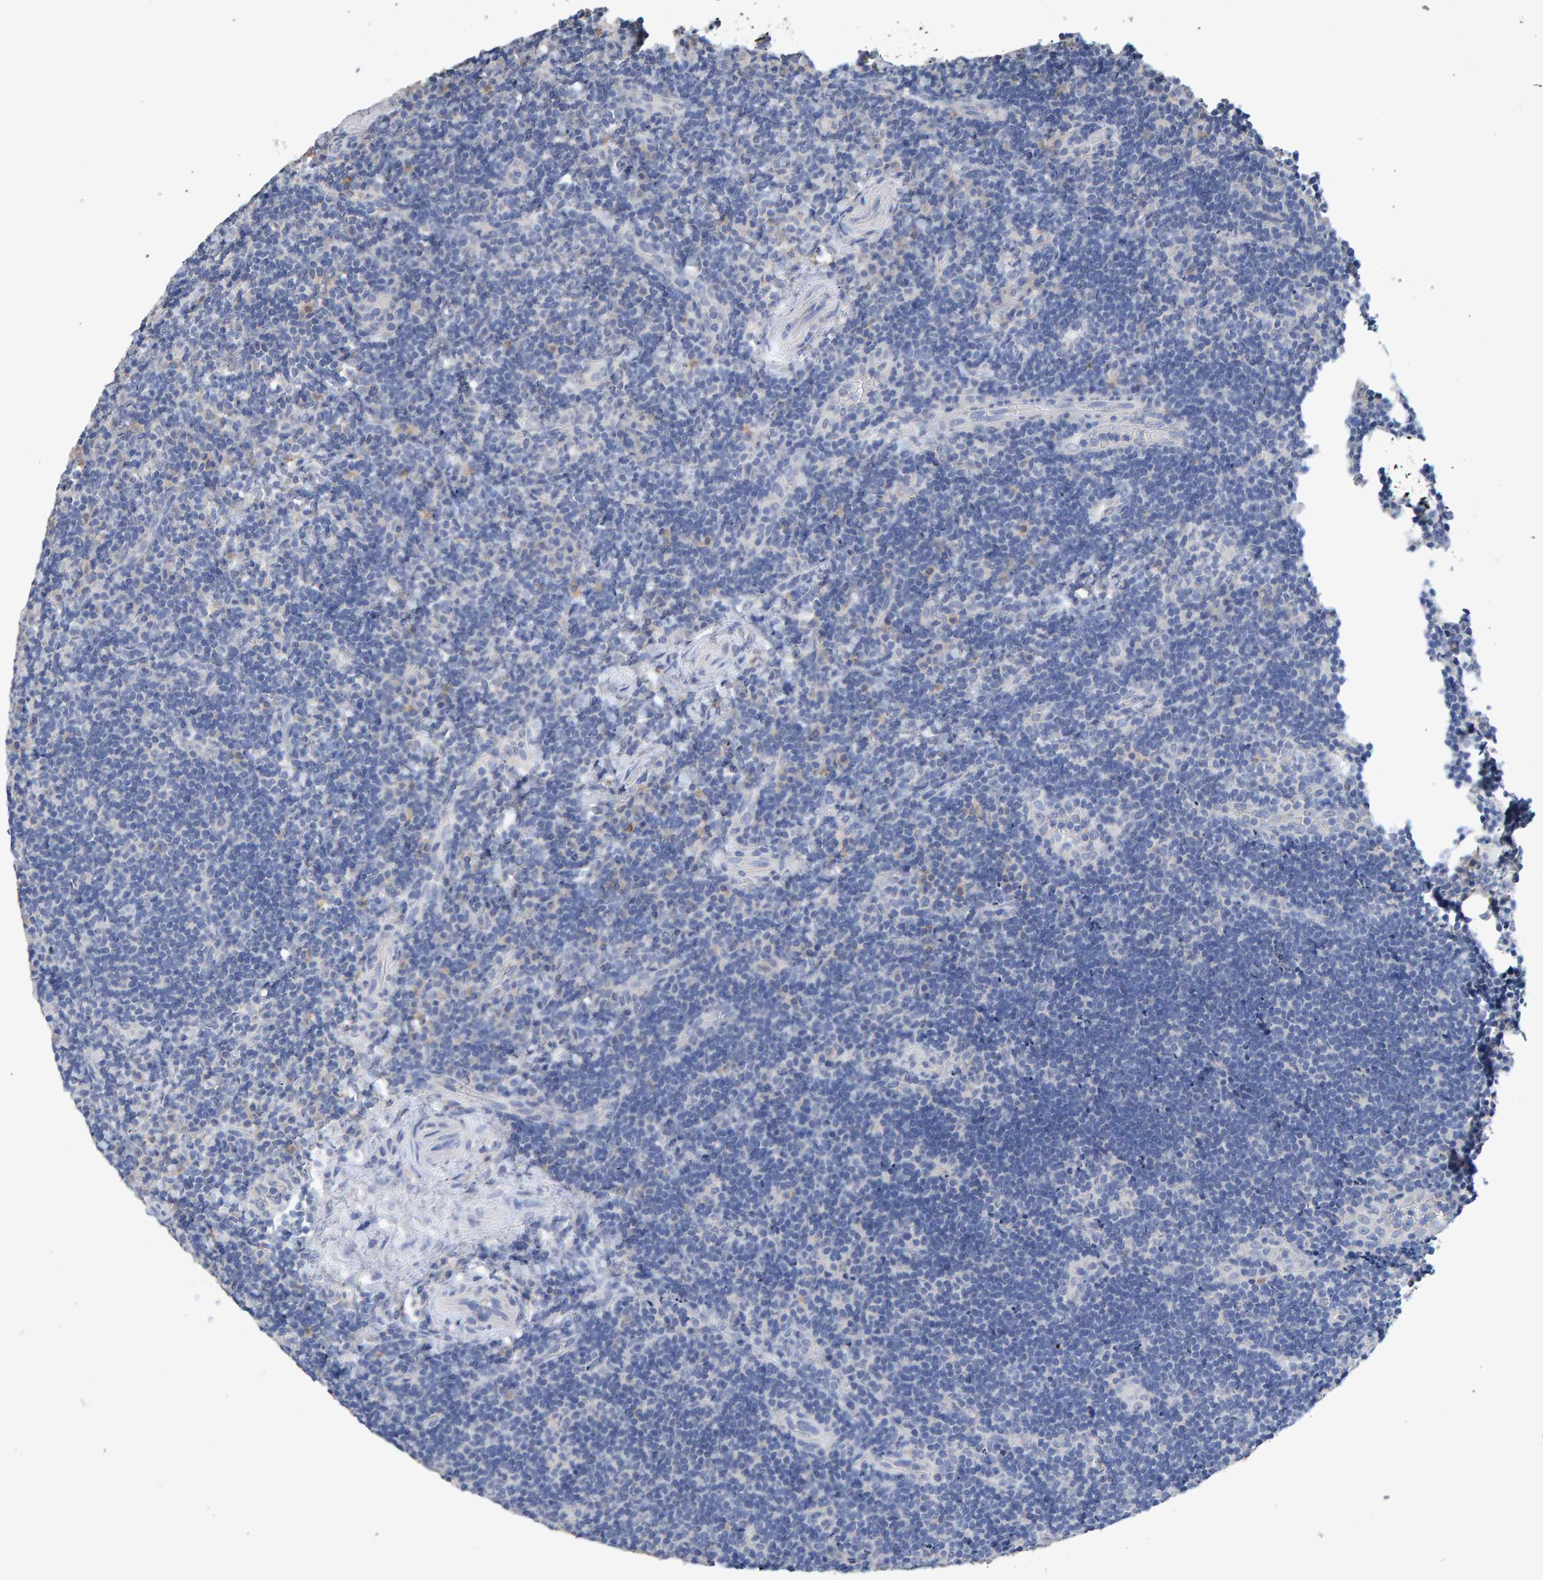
{"staining": {"intensity": "negative", "quantity": "none", "location": "none"}, "tissue": "lymphoma", "cell_type": "Tumor cells", "image_type": "cancer", "snomed": [{"axis": "morphology", "description": "Malignant lymphoma, non-Hodgkin's type, High grade"}, {"axis": "topography", "description": "Tonsil"}], "caption": "IHC of lymphoma shows no staining in tumor cells. The staining is performed using DAB (3,3'-diaminobenzidine) brown chromogen with nuclei counter-stained in using hematoxylin.", "gene": "CTH", "patient": {"sex": "female", "age": 36}}